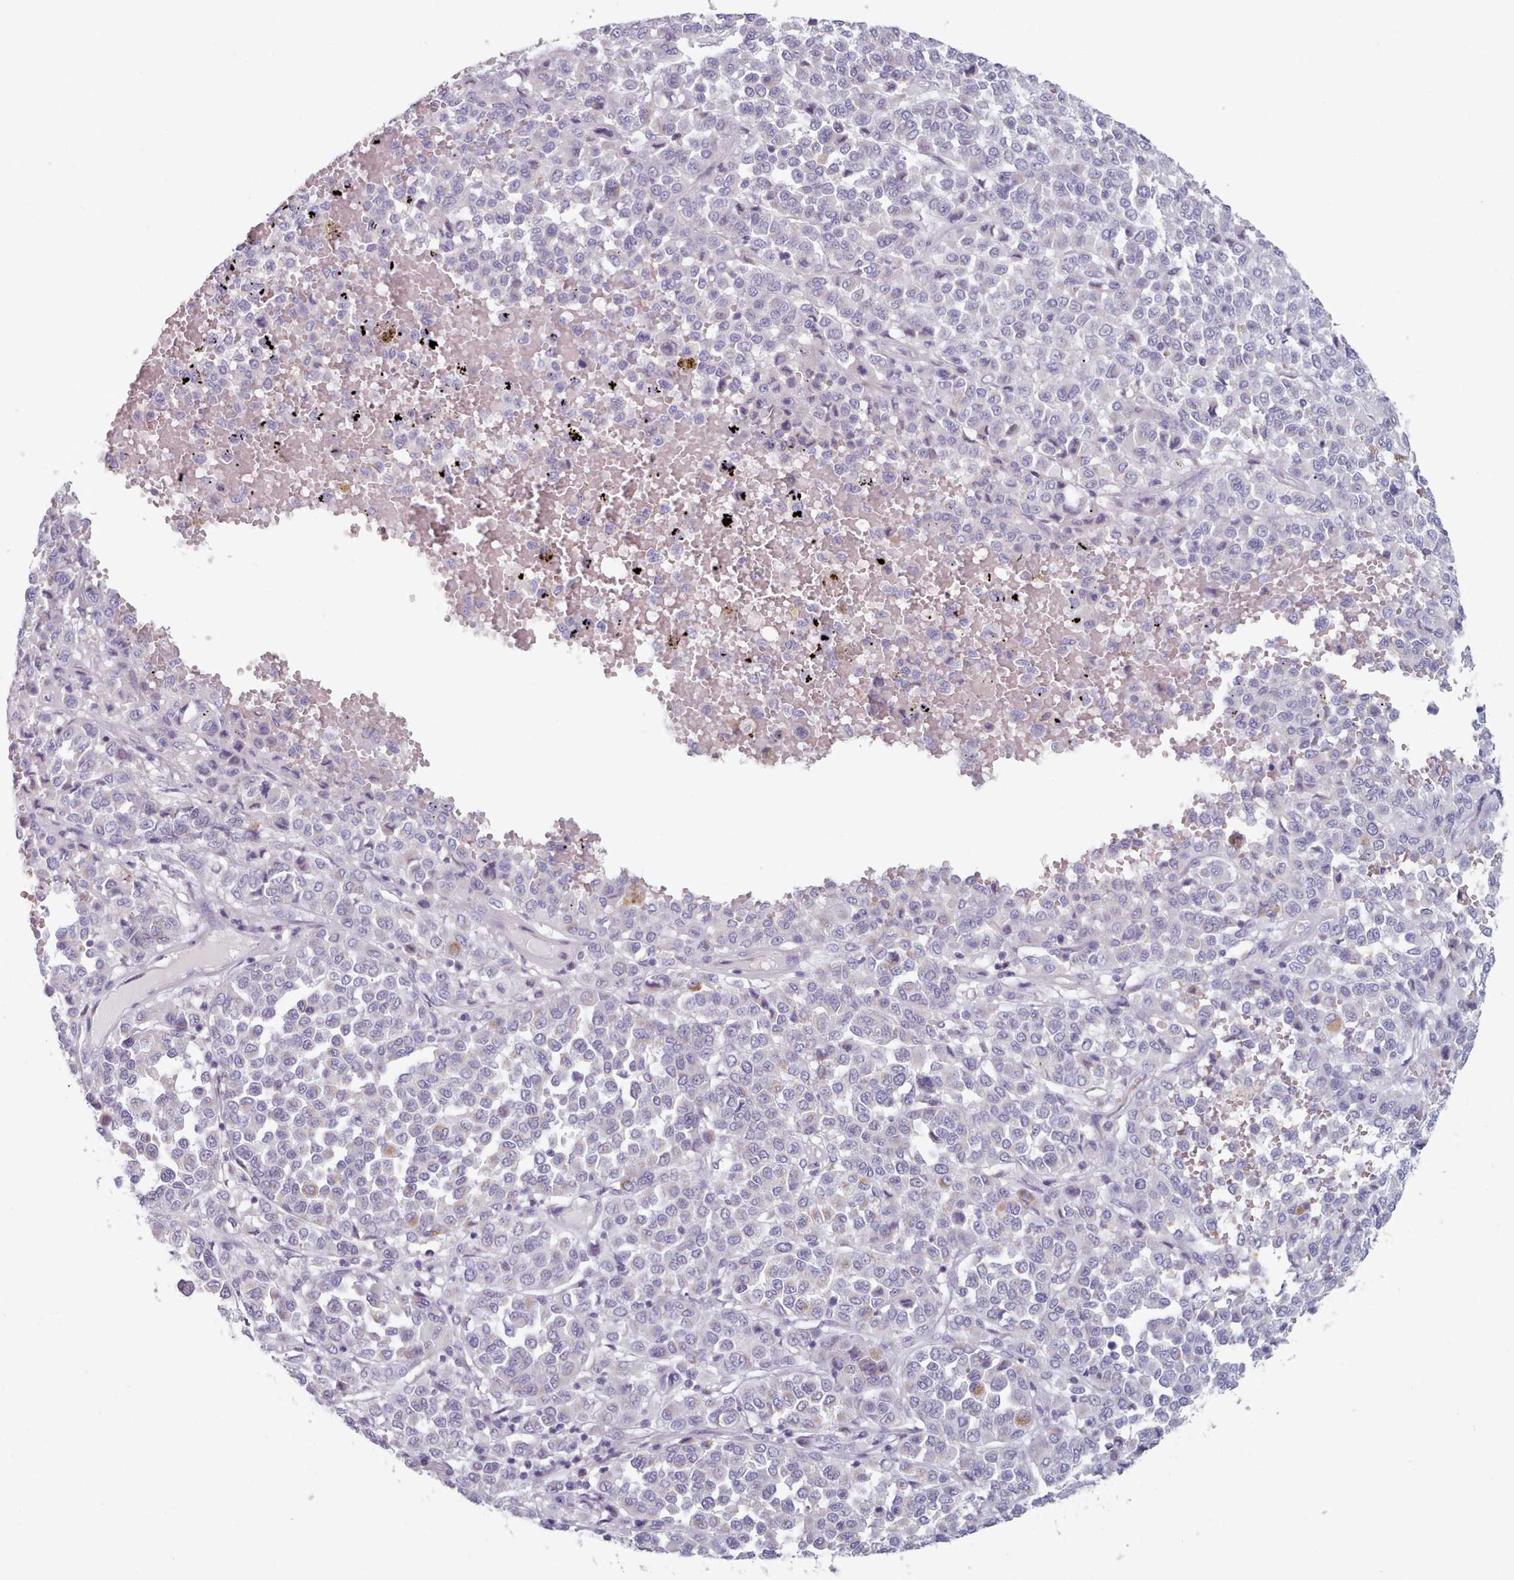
{"staining": {"intensity": "negative", "quantity": "none", "location": "none"}, "tissue": "melanoma", "cell_type": "Tumor cells", "image_type": "cancer", "snomed": [{"axis": "morphology", "description": "Malignant melanoma, Metastatic site"}, {"axis": "topography", "description": "Pancreas"}], "caption": "Protein analysis of melanoma reveals no significant staining in tumor cells.", "gene": "HAO1", "patient": {"sex": "female", "age": 30}}